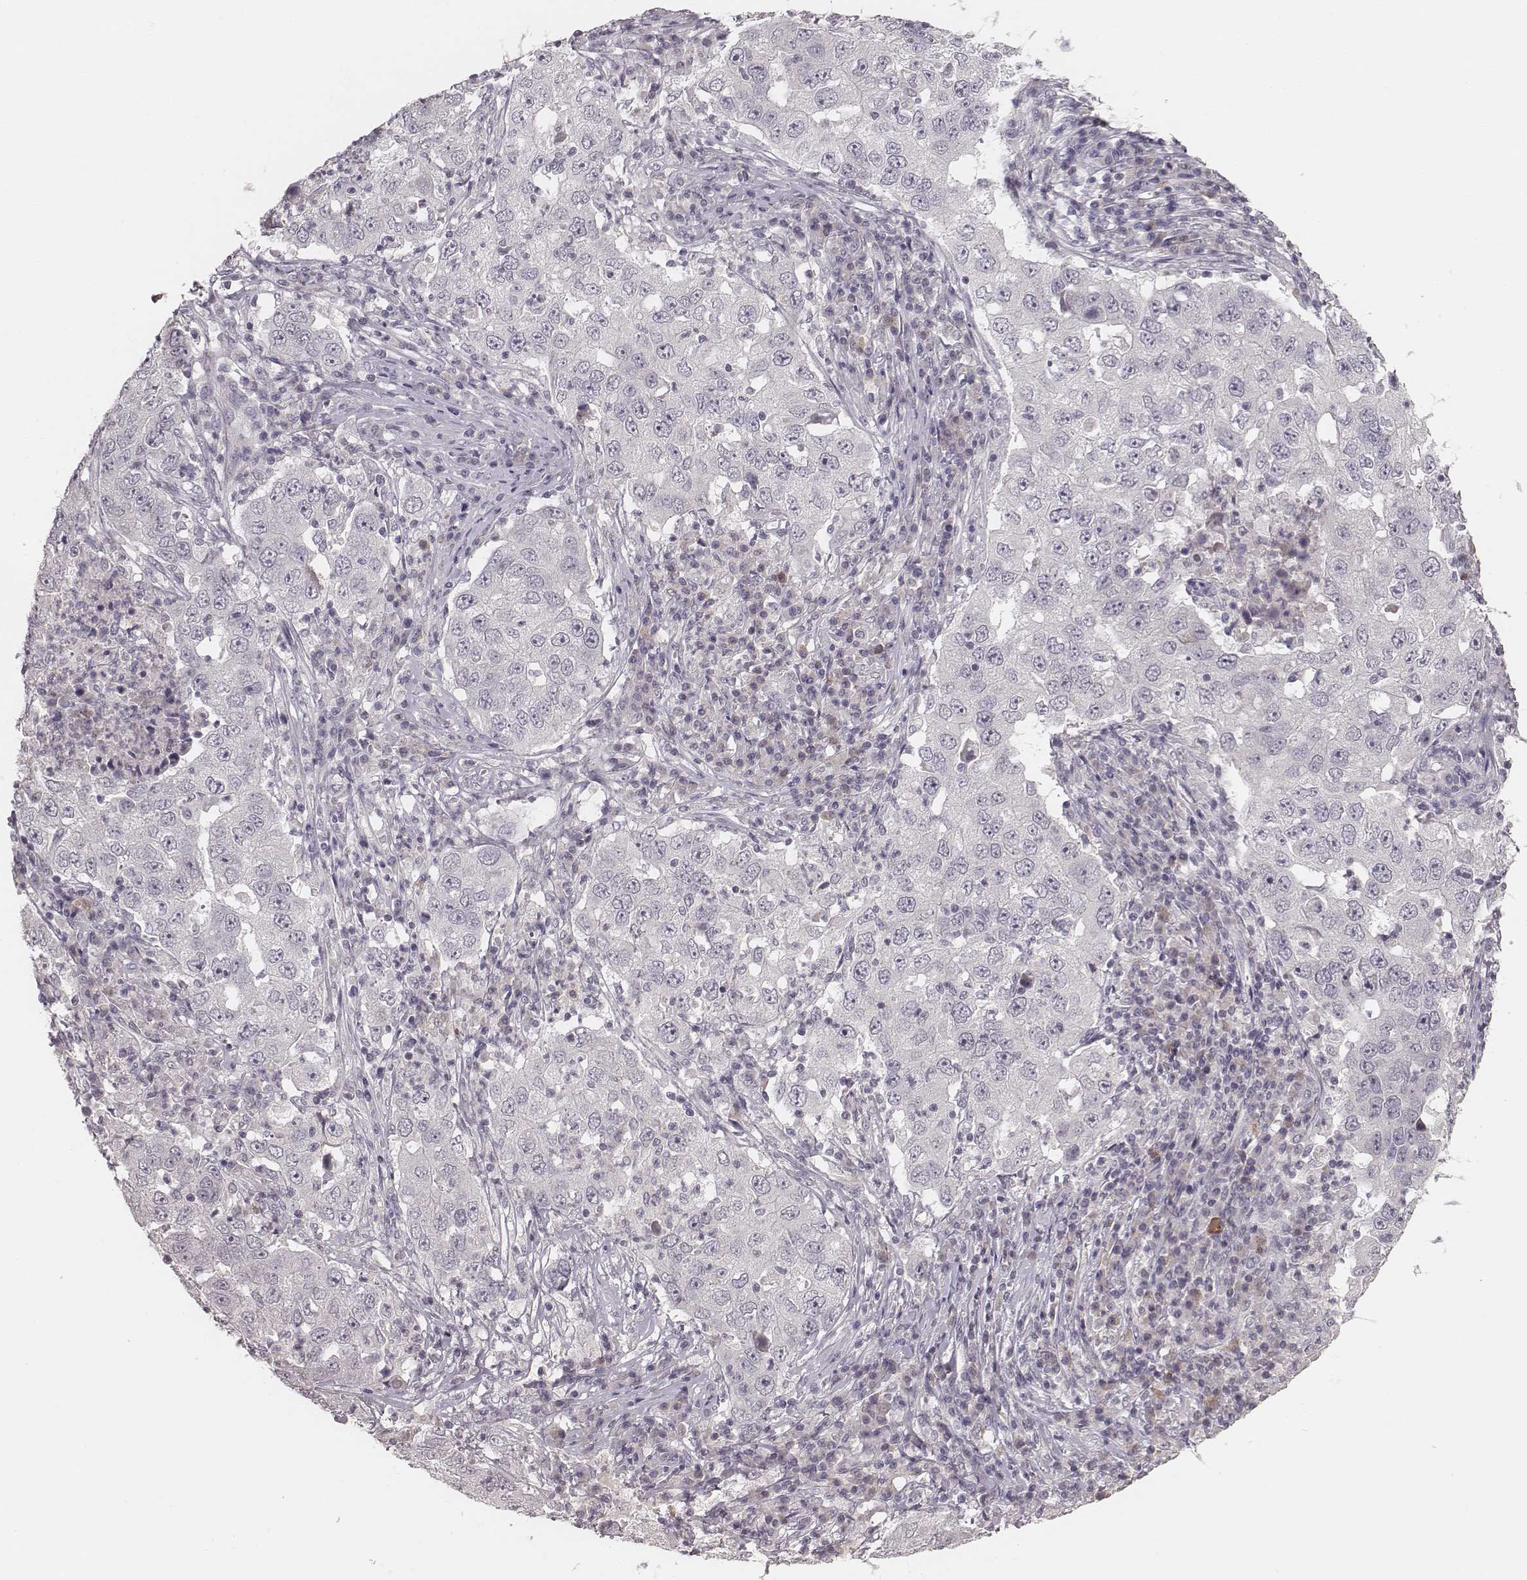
{"staining": {"intensity": "negative", "quantity": "none", "location": "none"}, "tissue": "lung cancer", "cell_type": "Tumor cells", "image_type": "cancer", "snomed": [{"axis": "morphology", "description": "Adenocarcinoma, NOS"}, {"axis": "topography", "description": "Lung"}], "caption": "Immunohistochemistry image of human lung cancer stained for a protein (brown), which demonstrates no staining in tumor cells. Nuclei are stained in blue.", "gene": "LY6K", "patient": {"sex": "male", "age": 73}}